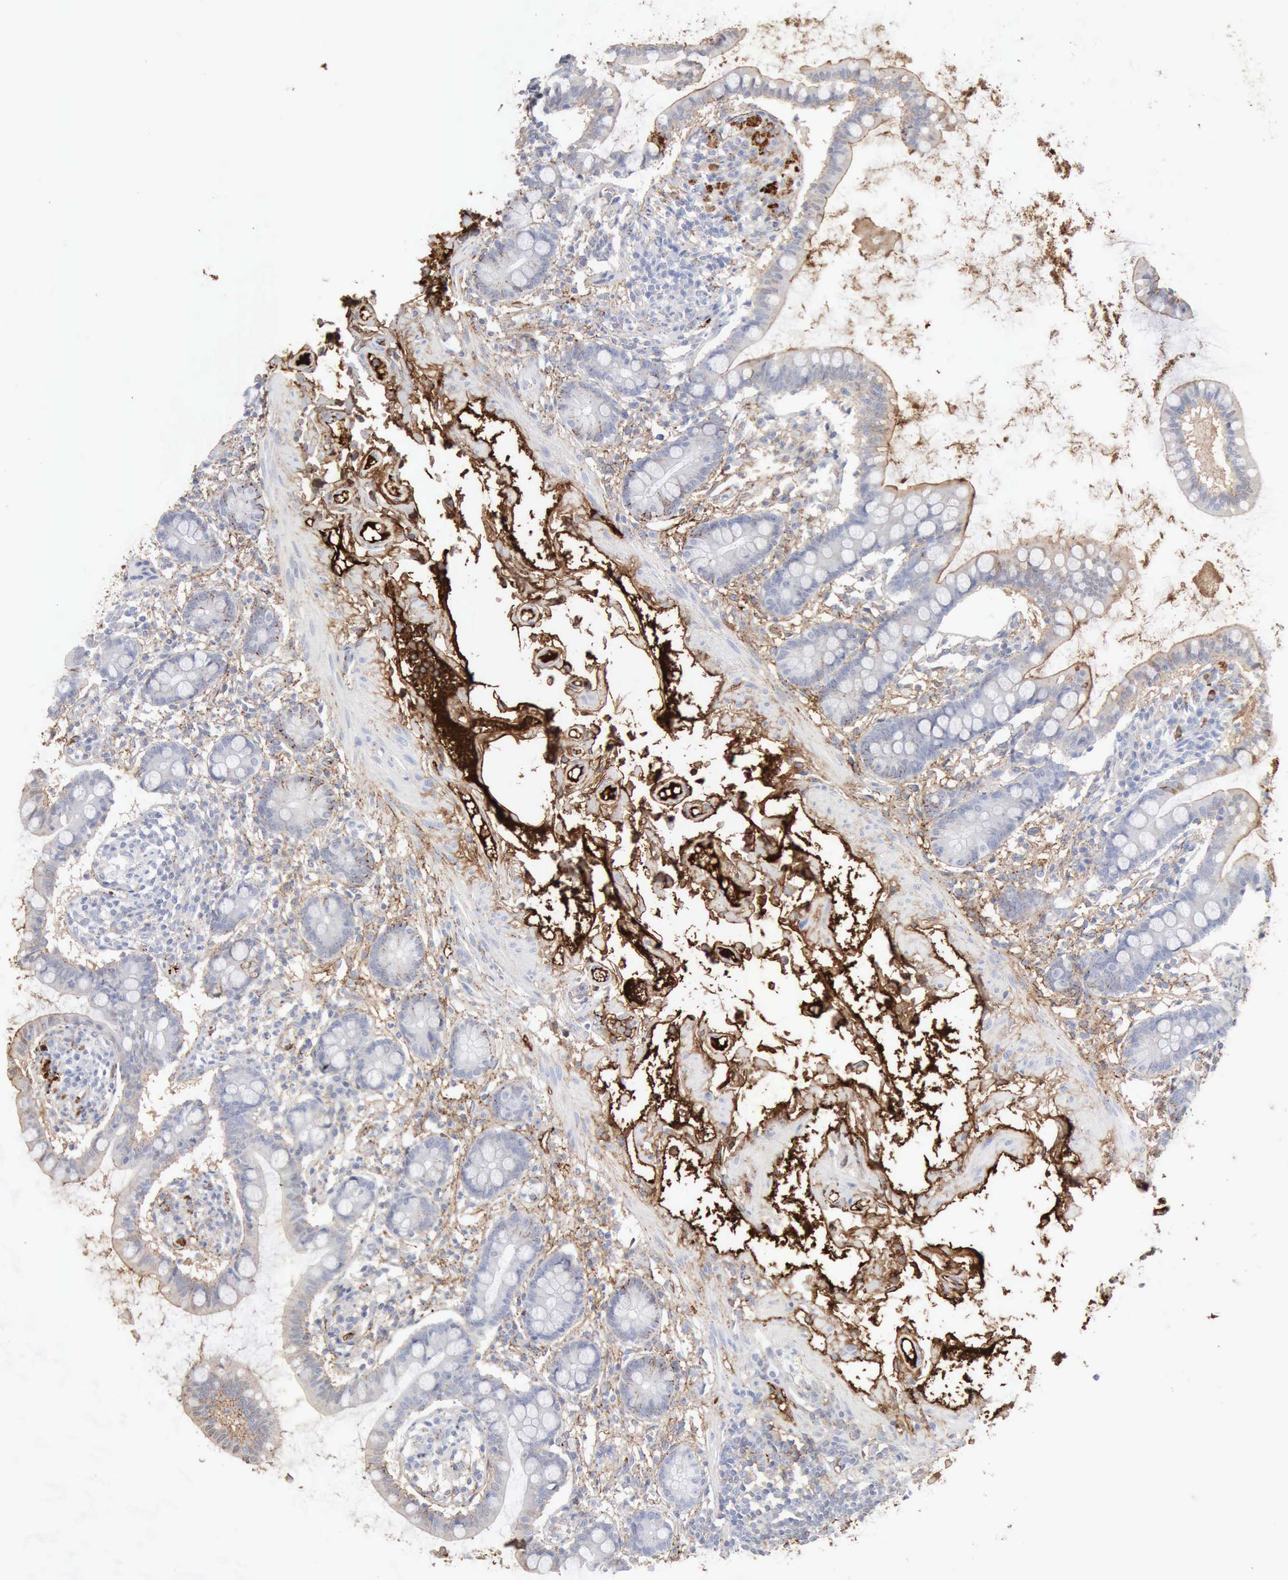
{"staining": {"intensity": "negative", "quantity": "none", "location": "none"}, "tissue": "small intestine", "cell_type": "Glandular cells", "image_type": "normal", "snomed": [{"axis": "morphology", "description": "Normal tissue, NOS"}, {"axis": "topography", "description": "Small intestine"}], "caption": "Histopathology image shows no significant protein staining in glandular cells of unremarkable small intestine. (DAB (3,3'-diaminobenzidine) IHC, high magnification).", "gene": "C4BPA", "patient": {"sex": "female", "age": 61}}